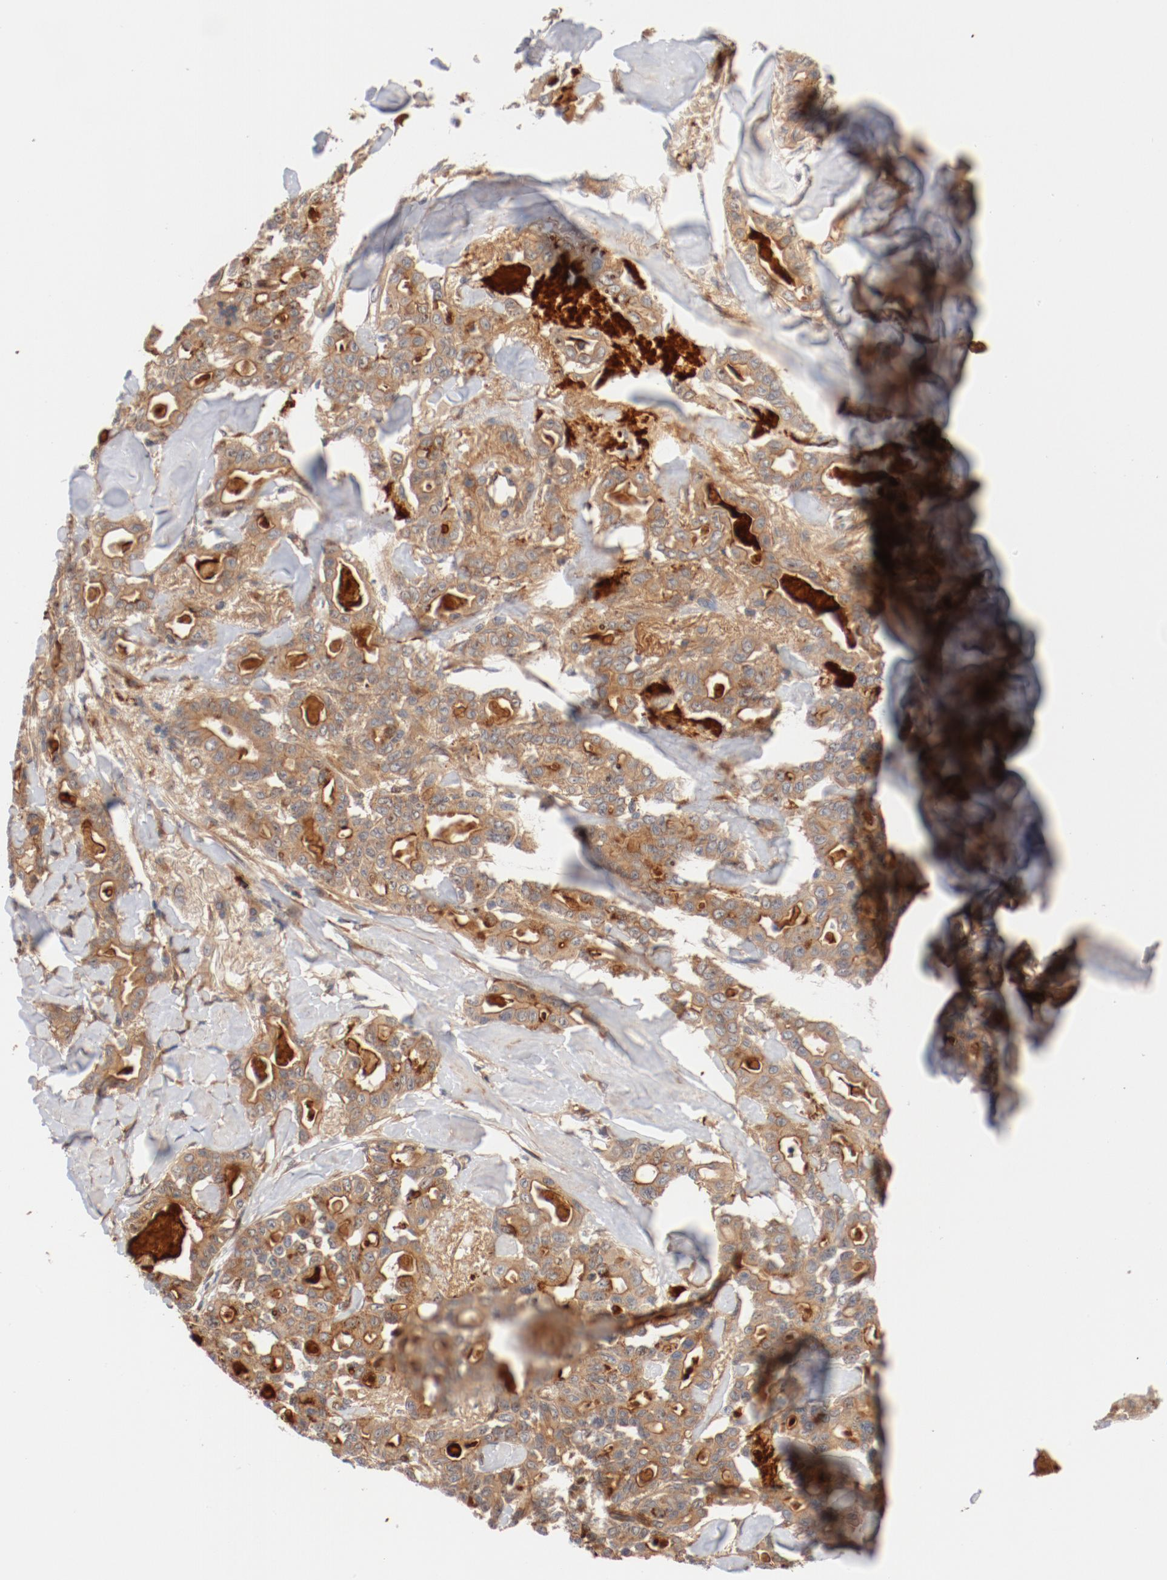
{"staining": {"intensity": "moderate", "quantity": ">75%", "location": "cytoplasmic/membranous"}, "tissue": "pancreatic cancer", "cell_type": "Tumor cells", "image_type": "cancer", "snomed": [{"axis": "morphology", "description": "Adenocarcinoma, NOS"}, {"axis": "topography", "description": "Pancreas"}], "caption": "Immunohistochemistry (IHC) micrograph of human adenocarcinoma (pancreatic) stained for a protein (brown), which shows medium levels of moderate cytoplasmic/membranous positivity in approximately >75% of tumor cells.", "gene": "PITPNM2", "patient": {"sex": "male", "age": 63}}